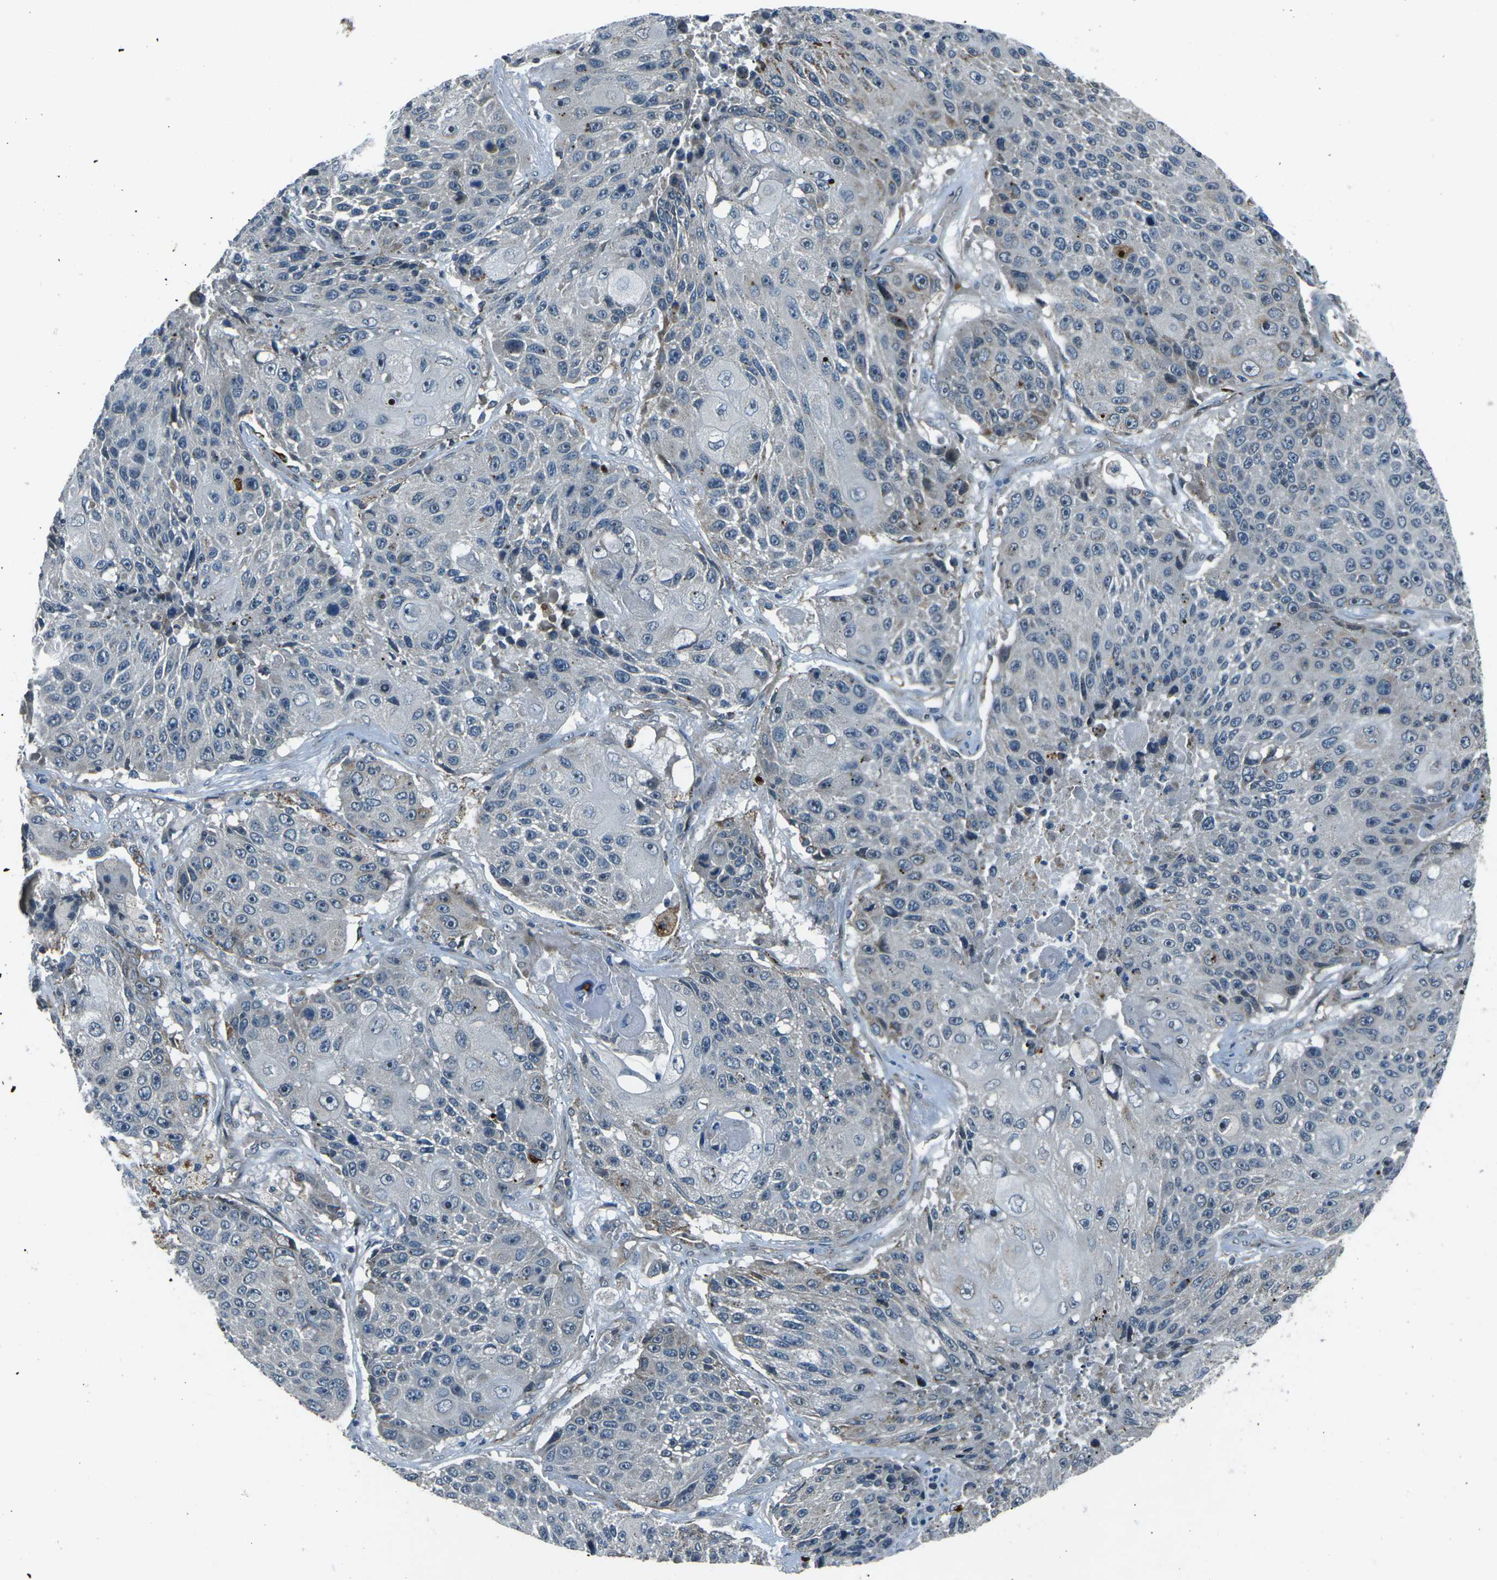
{"staining": {"intensity": "negative", "quantity": "none", "location": "none"}, "tissue": "lung cancer", "cell_type": "Tumor cells", "image_type": "cancer", "snomed": [{"axis": "morphology", "description": "Squamous cell carcinoma, NOS"}, {"axis": "topography", "description": "Lung"}], "caption": "The histopathology image exhibits no significant staining in tumor cells of lung squamous cell carcinoma.", "gene": "AFAP1", "patient": {"sex": "male", "age": 61}}